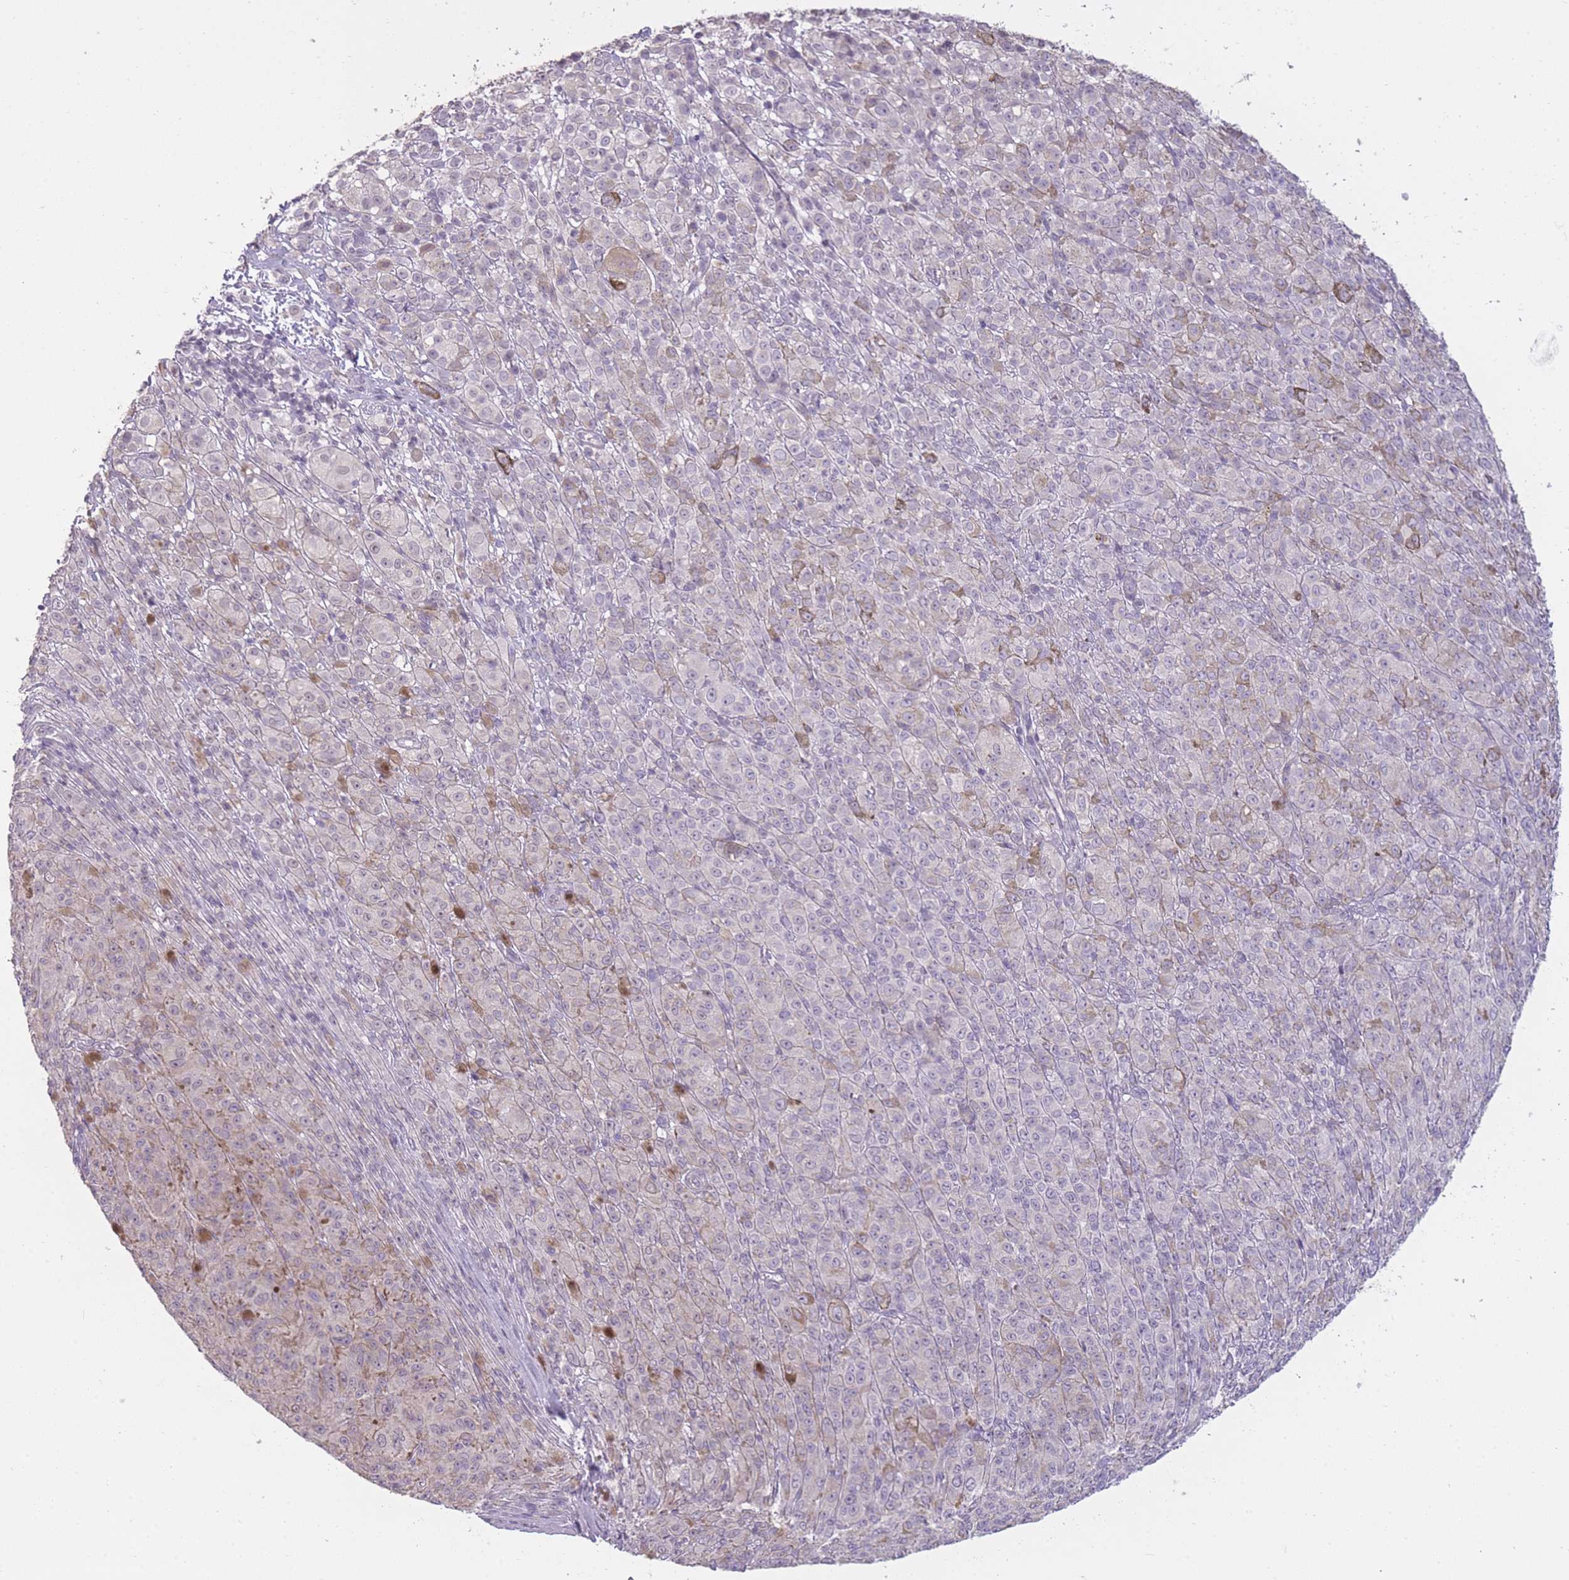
{"staining": {"intensity": "negative", "quantity": "none", "location": "none"}, "tissue": "melanoma", "cell_type": "Tumor cells", "image_type": "cancer", "snomed": [{"axis": "morphology", "description": "Malignant melanoma, NOS"}, {"axis": "topography", "description": "Skin"}], "caption": "Melanoma was stained to show a protein in brown. There is no significant staining in tumor cells. The staining was performed using DAB (3,3'-diaminobenzidine) to visualize the protein expression in brown, while the nuclei were stained in blue with hematoxylin (Magnification: 20x).", "gene": "ZBTB24", "patient": {"sex": "female", "age": 52}}